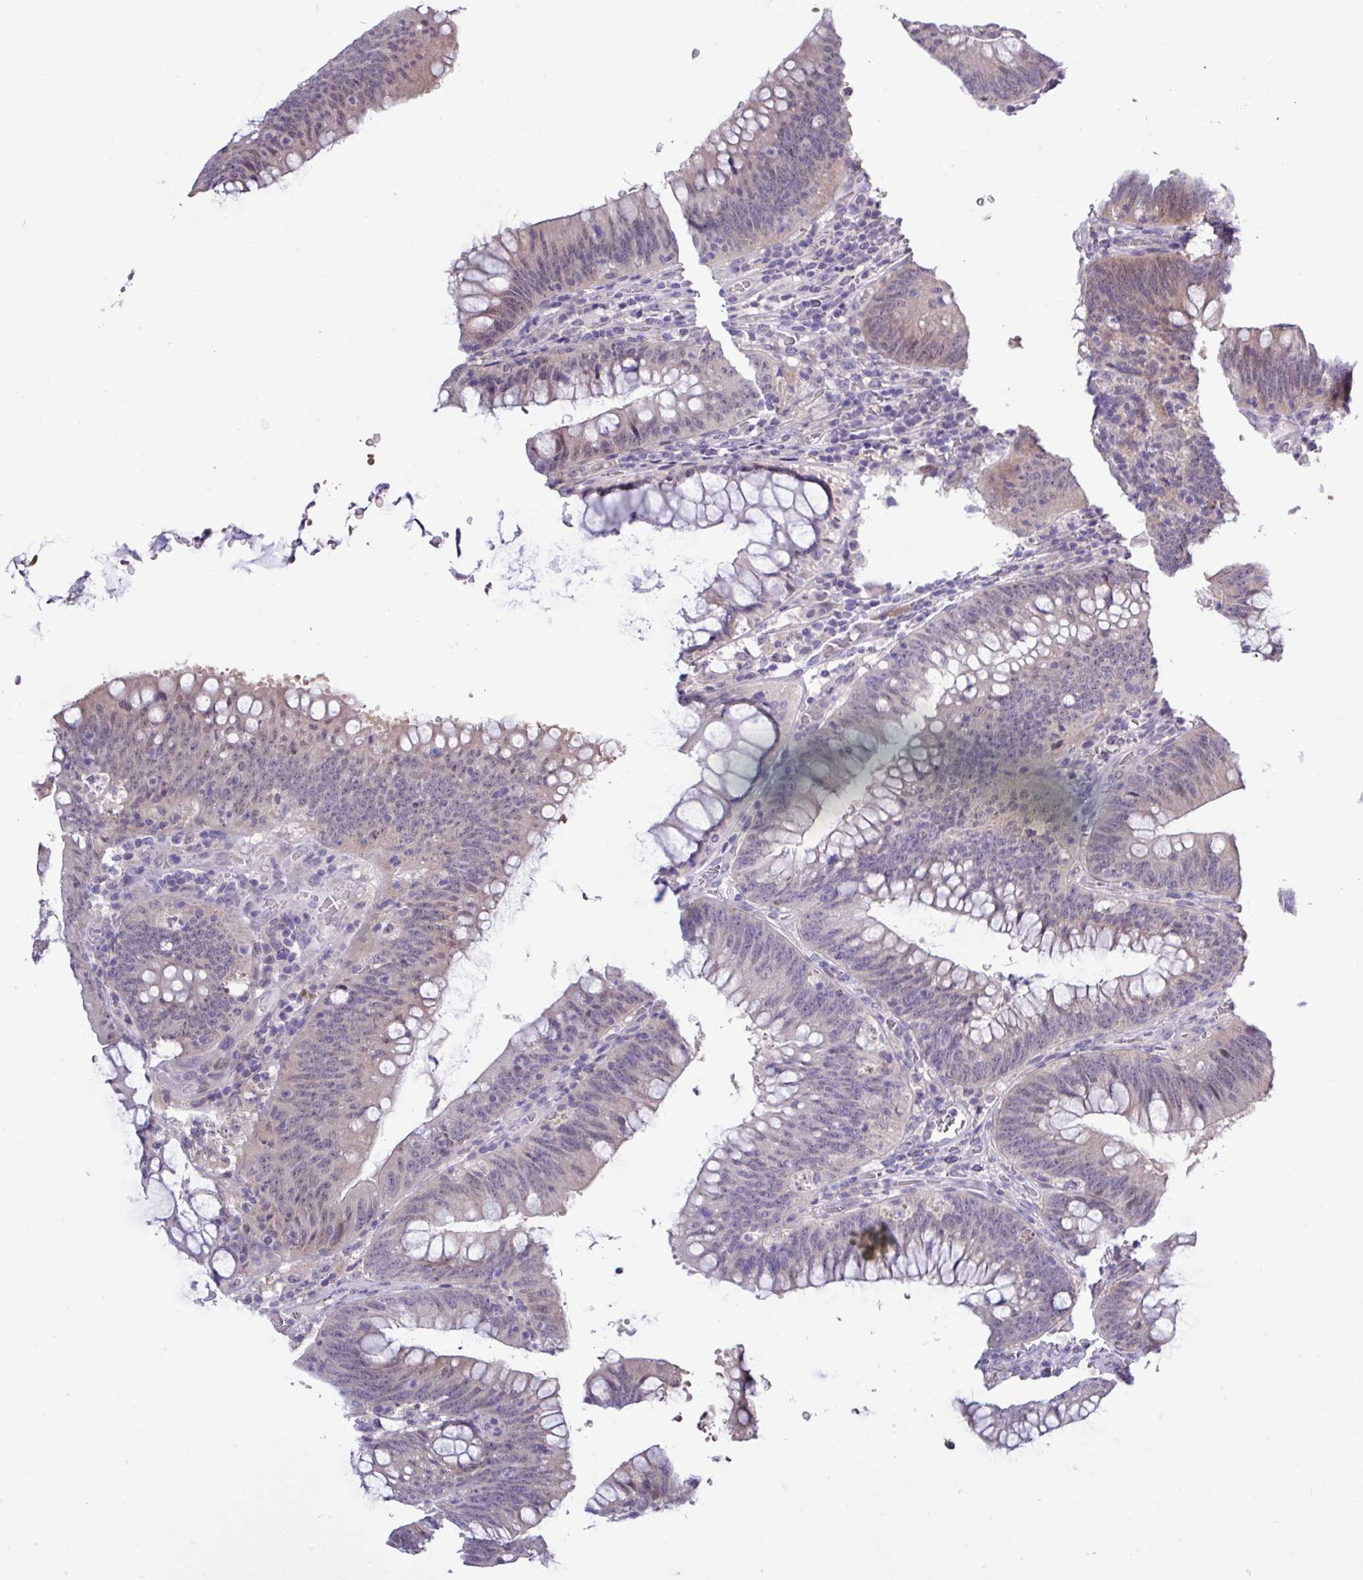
{"staining": {"intensity": "weak", "quantity": "<25%", "location": "cytoplasmic/membranous,nuclear"}, "tissue": "colorectal cancer", "cell_type": "Tumor cells", "image_type": "cancer", "snomed": [{"axis": "morphology", "description": "Normal tissue, NOS"}, {"axis": "topography", "description": "Colon"}], "caption": "Immunohistochemistry (IHC) micrograph of neoplastic tissue: human colorectal cancer stained with DAB (3,3'-diaminobenzidine) exhibits no significant protein staining in tumor cells. (Stains: DAB IHC with hematoxylin counter stain, Microscopy: brightfield microscopy at high magnification).", "gene": "RIPPLY1", "patient": {"sex": "female", "age": 82}}